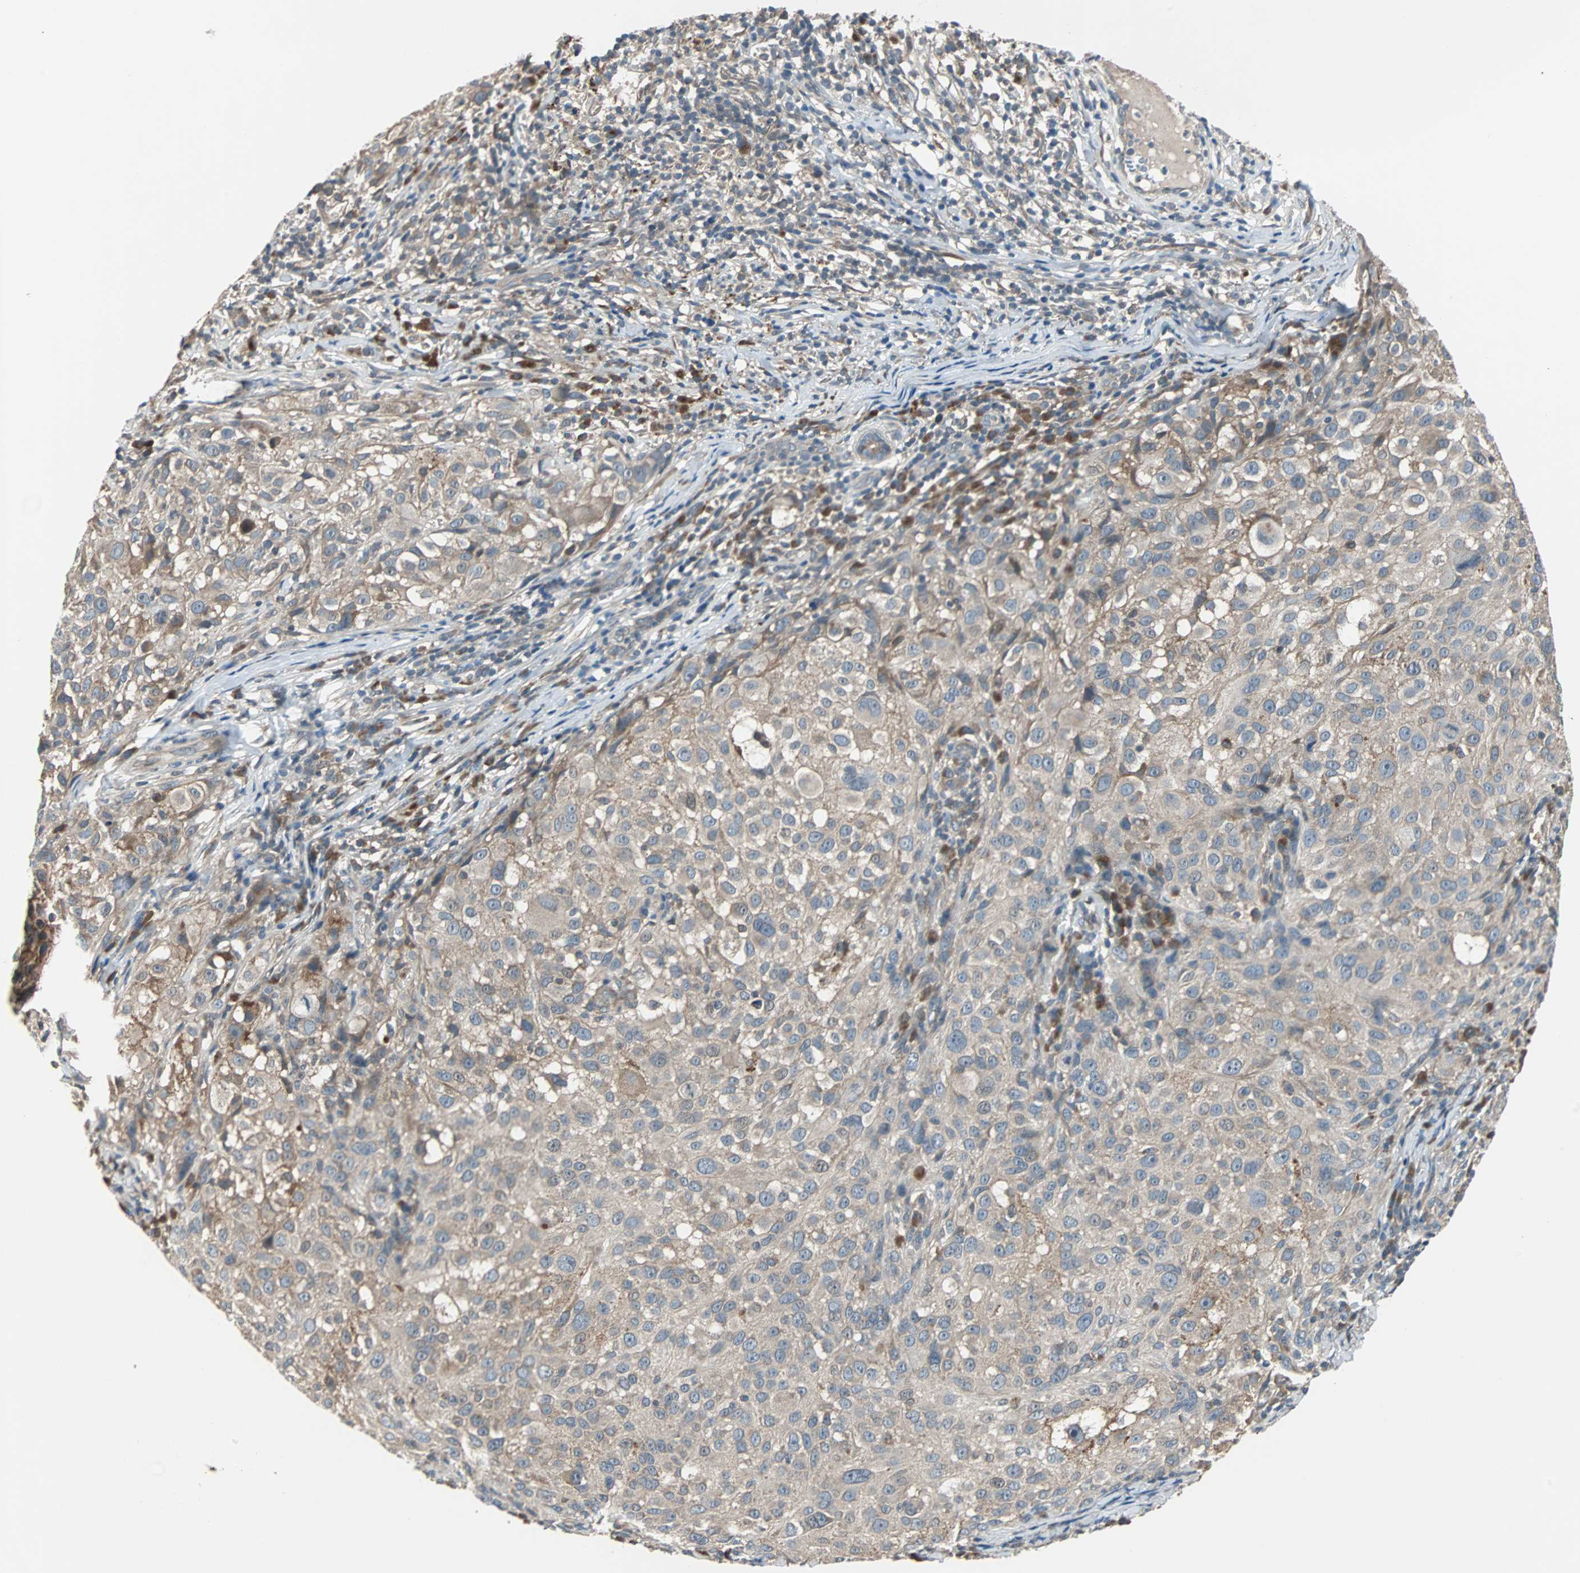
{"staining": {"intensity": "moderate", "quantity": ">75%", "location": "cytoplasmic/membranous"}, "tissue": "melanoma", "cell_type": "Tumor cells", "image_type": "cancer", "snomed": [{"axis": "morphology", "description": "Necrosis, NOS"}, {"axis": "morphology", "description": "Malignant melanoma, NOS"}, {"axis": "topography", "description": "Skin"}], "caption": "Melanoma stained with a brown dye displays moderate cytoplasmic/membranous positive expression in approximately >75% of tumor cells.", "gene": "ARF1", "patient": {"sex": "female", "age": 87}}